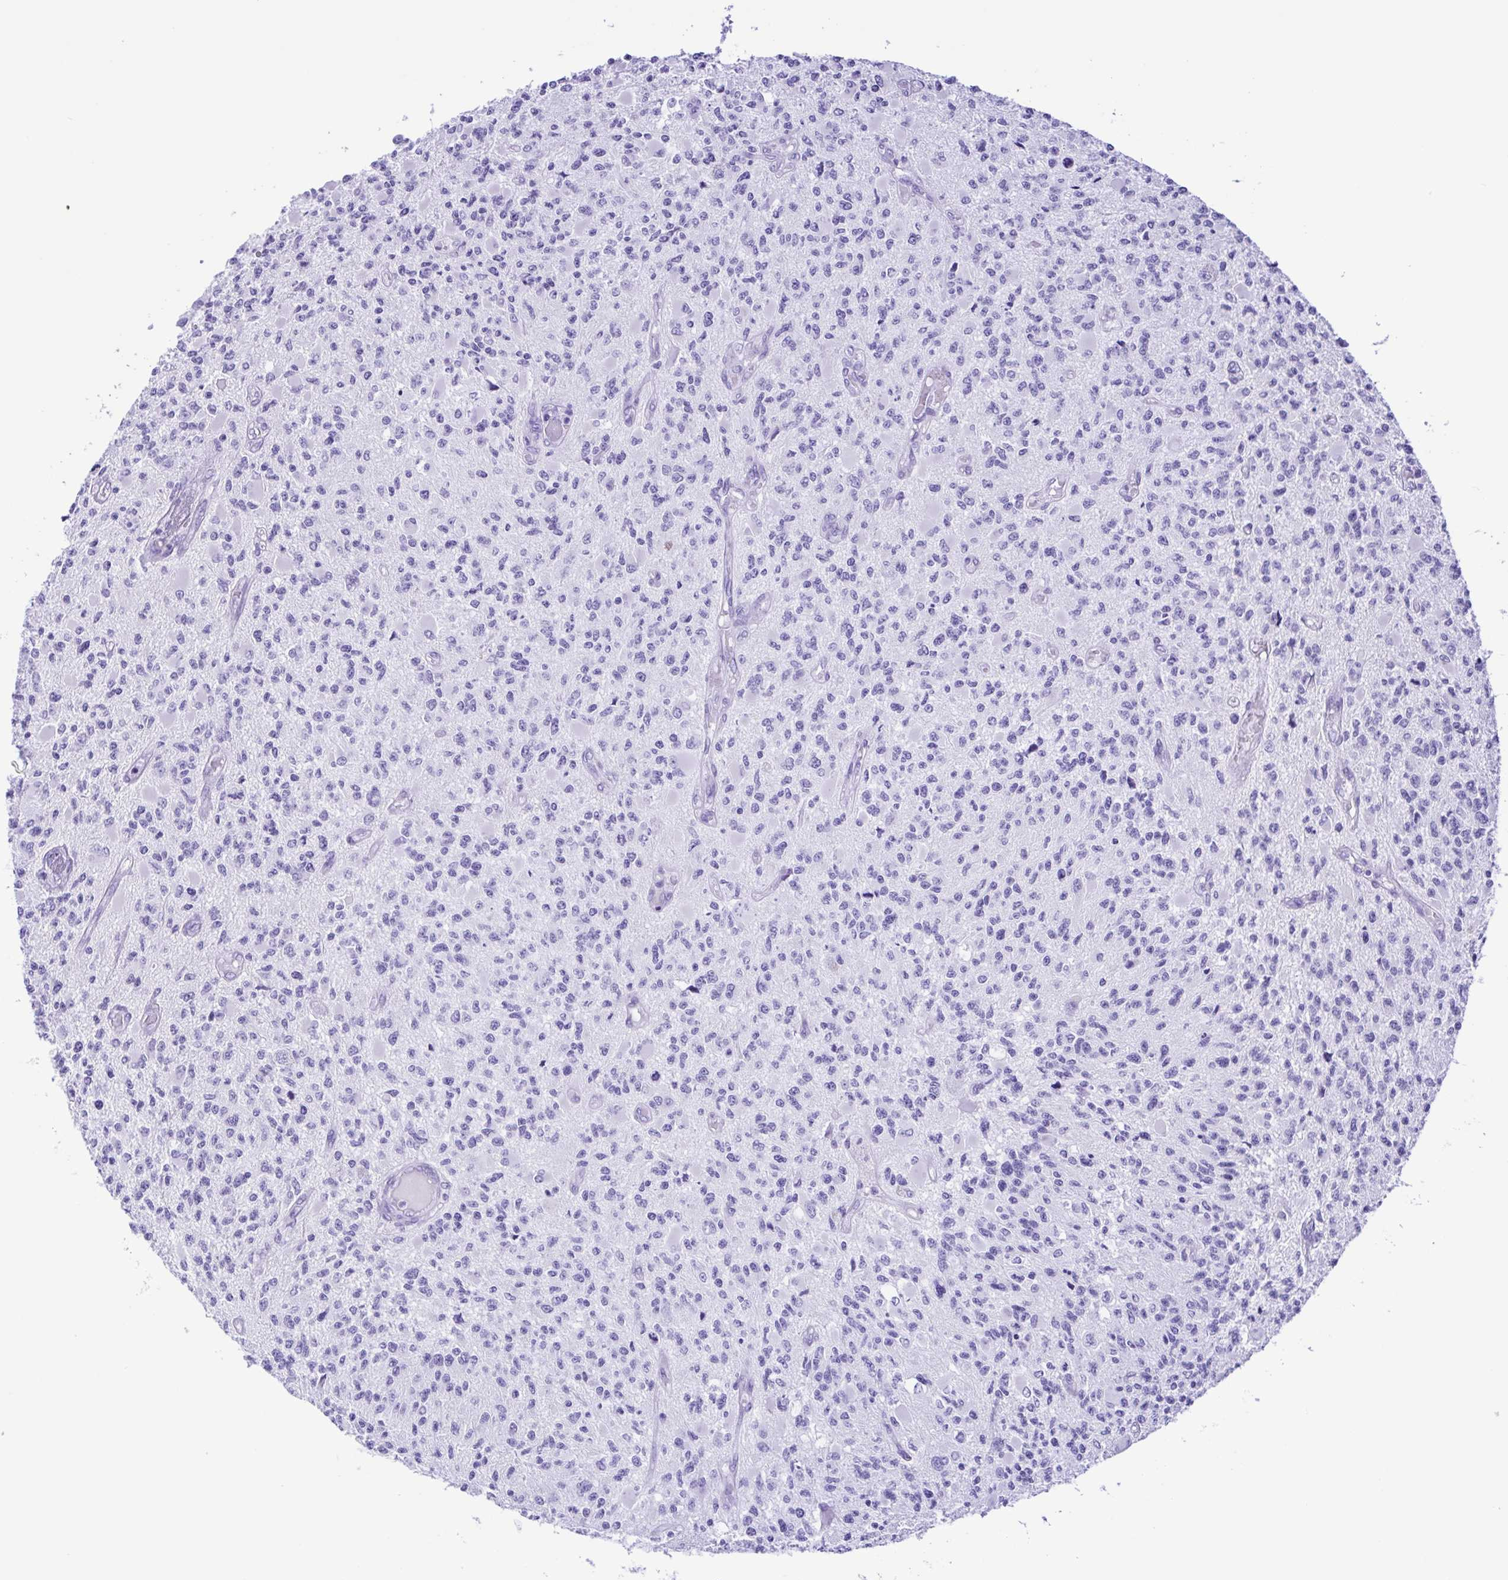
{"staining": {"intensity": "negative", "quantity": "none", "location": "none"}, "tissue": "glioma", "cell_type": "Tumor cells", "image_type": "cancer", "snomed": [{"axis": "morphology", "description": "Glioma, malignant, High grade"}, {"axis": "topography", "description": "Brain"}], "caption": "DAB immunohistochemical staining of glioma demonstrates no significant expression in tumor cells.", "gene": "ERP27", "patient": {"sex": "female", "age": 63}}